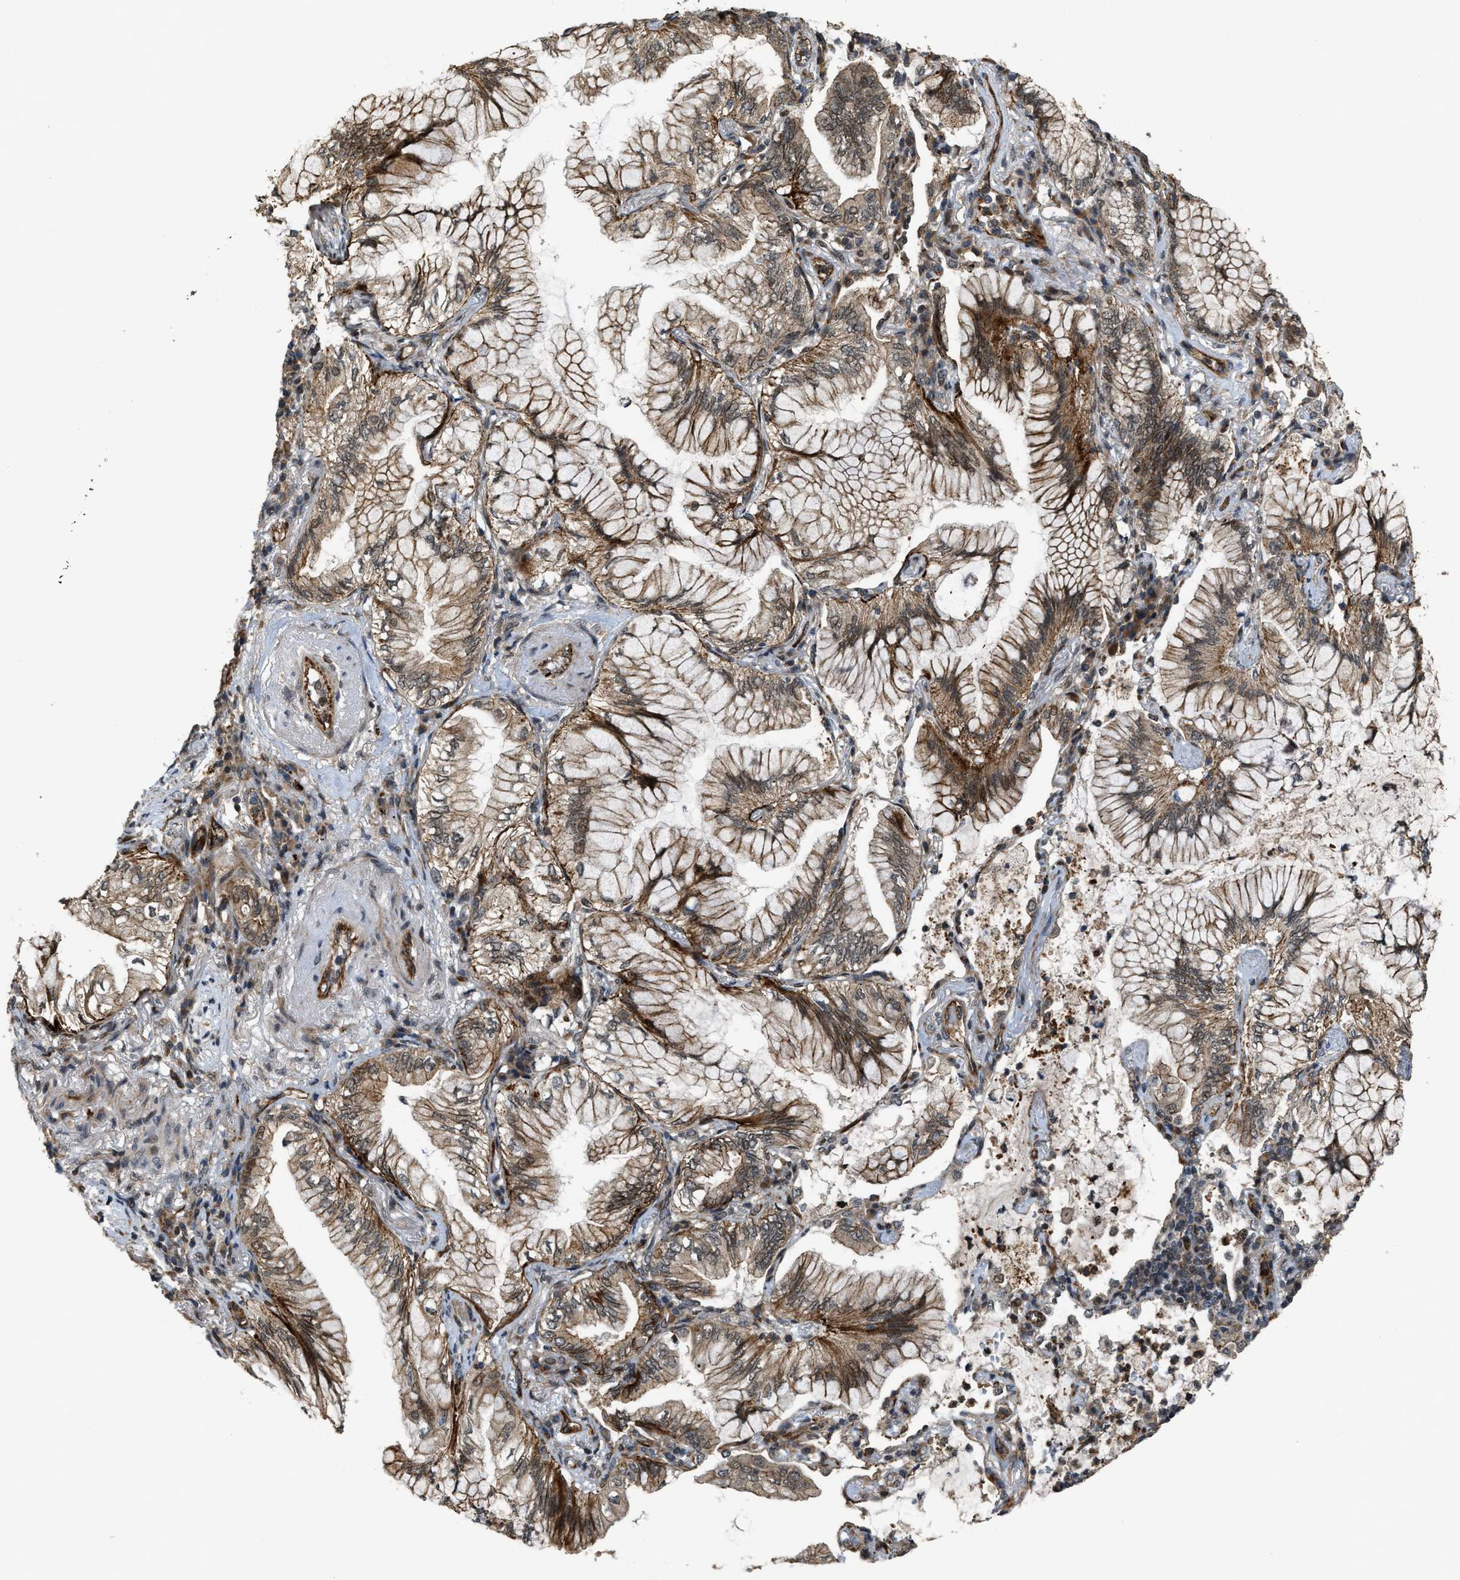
{"staining": {"intensity": "moderate", "quantity": ">75%", "location": "cytoplasmic/membranous"}, "tissue": "lung cancer", "cell_type": "Tumor cells", "image_type": "cancer", "snomed": [{"axis": "morphology", "description": "Adenocarcinoma, NOS"}, {"axis": "topography", "description": "Lung"}], "caption": "A brown stain shows moderate cytoplasmic/membranous staining of a protein in lung cancer tumor cells. The protein of interest is shown in brown color, while the nuclei are stained blue.", "gene": "DPF2", "patient": {"sex": "female", "age": 70}}